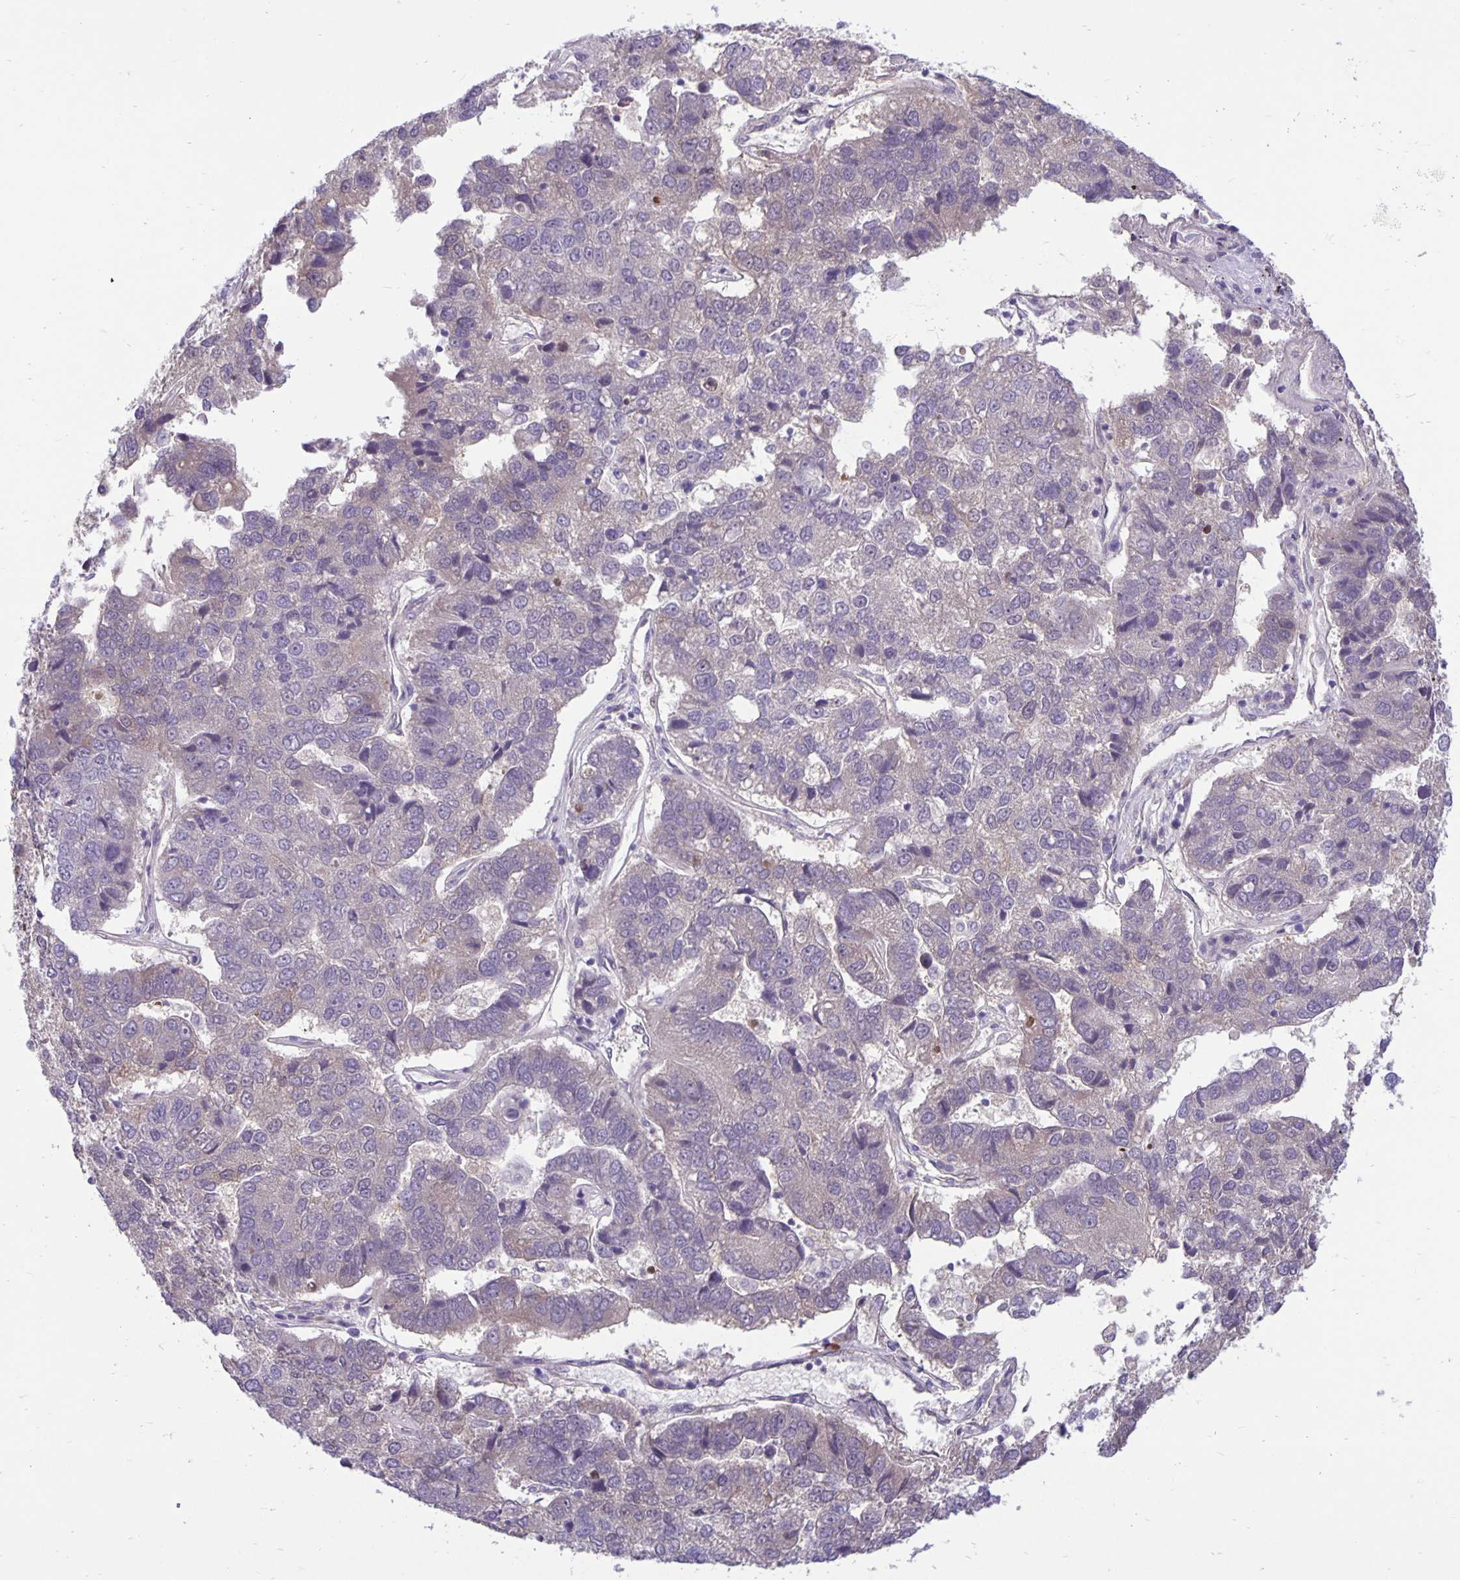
{"staining": {"intensity": "negative", "quantity": "none", "location": "none"}, "tissue": "pancreatic cancer", "cell_type": "Tumor cells", "image_type": "cancer", "snomed": [{"axis": "morphology", "description": "Adenocarcinoma, NOS"}, {"axis": "topography", "description": "Pancreas"}], "caption": "Human adenocarcinoma (pancreatic) stained for a protein using immunohistochemistry exhibits no staining in tumor cells.", "gene": "TAX1BP3", "patient": {"sex": "female", "age": 61}}